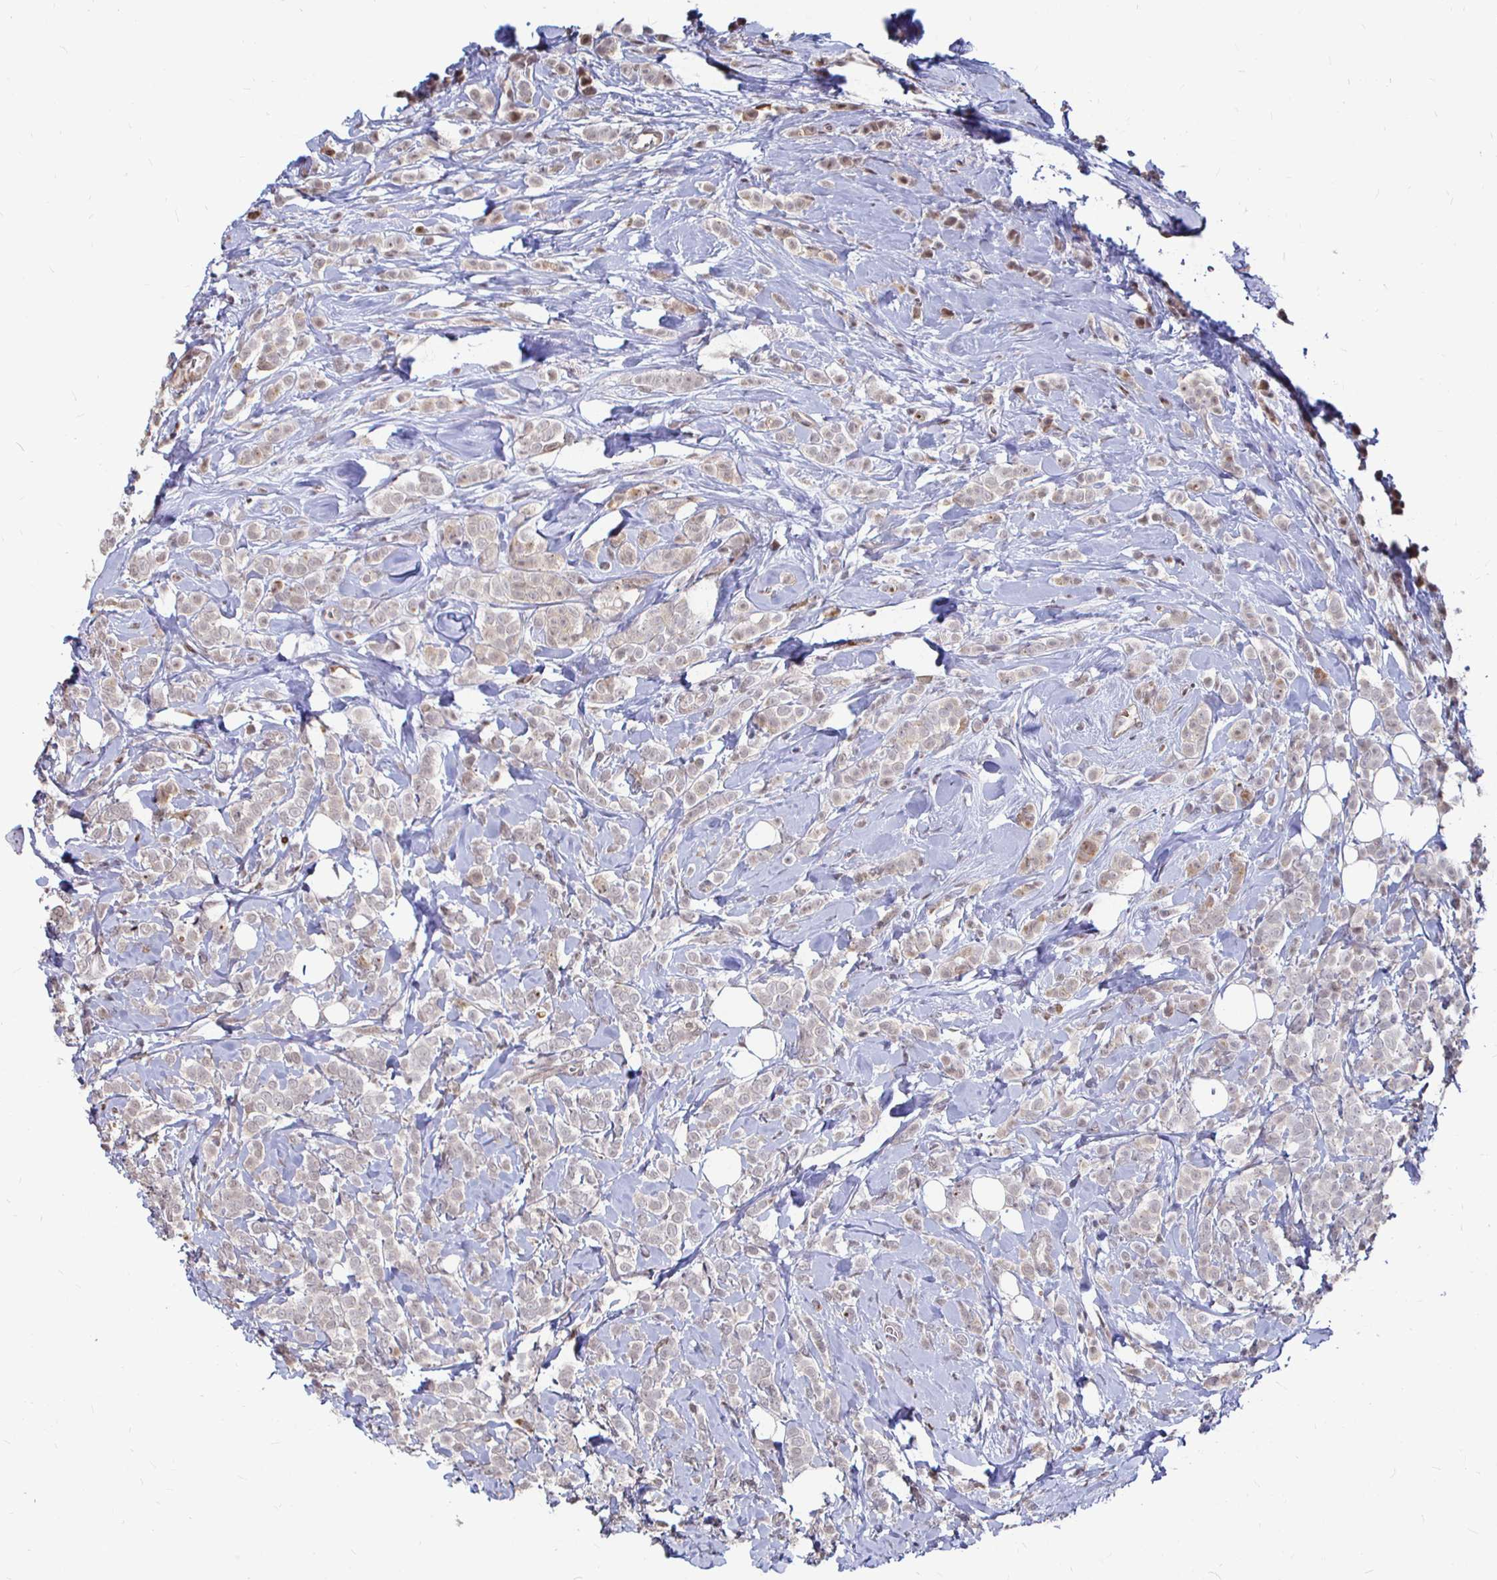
{"staining": {"intensity": "weak", "quantity": "<25%", "location": "cytoplasmic/membranous"}, "tissue": "breast cancer", "cell_type": "Tumor cells", "image_type": "cancer", "snomed": [{"axis": "morphology", "description": "Lobular carcinoma"}, {"axis": "topography", "description": "Breast"}], "caption": "Human breast cancer (lobular carcinoma) stained for a protein using IHC displays no staining in tumor cells.", "gene": "CAPN11", "patient": {"sex": "female", "age": 49}}